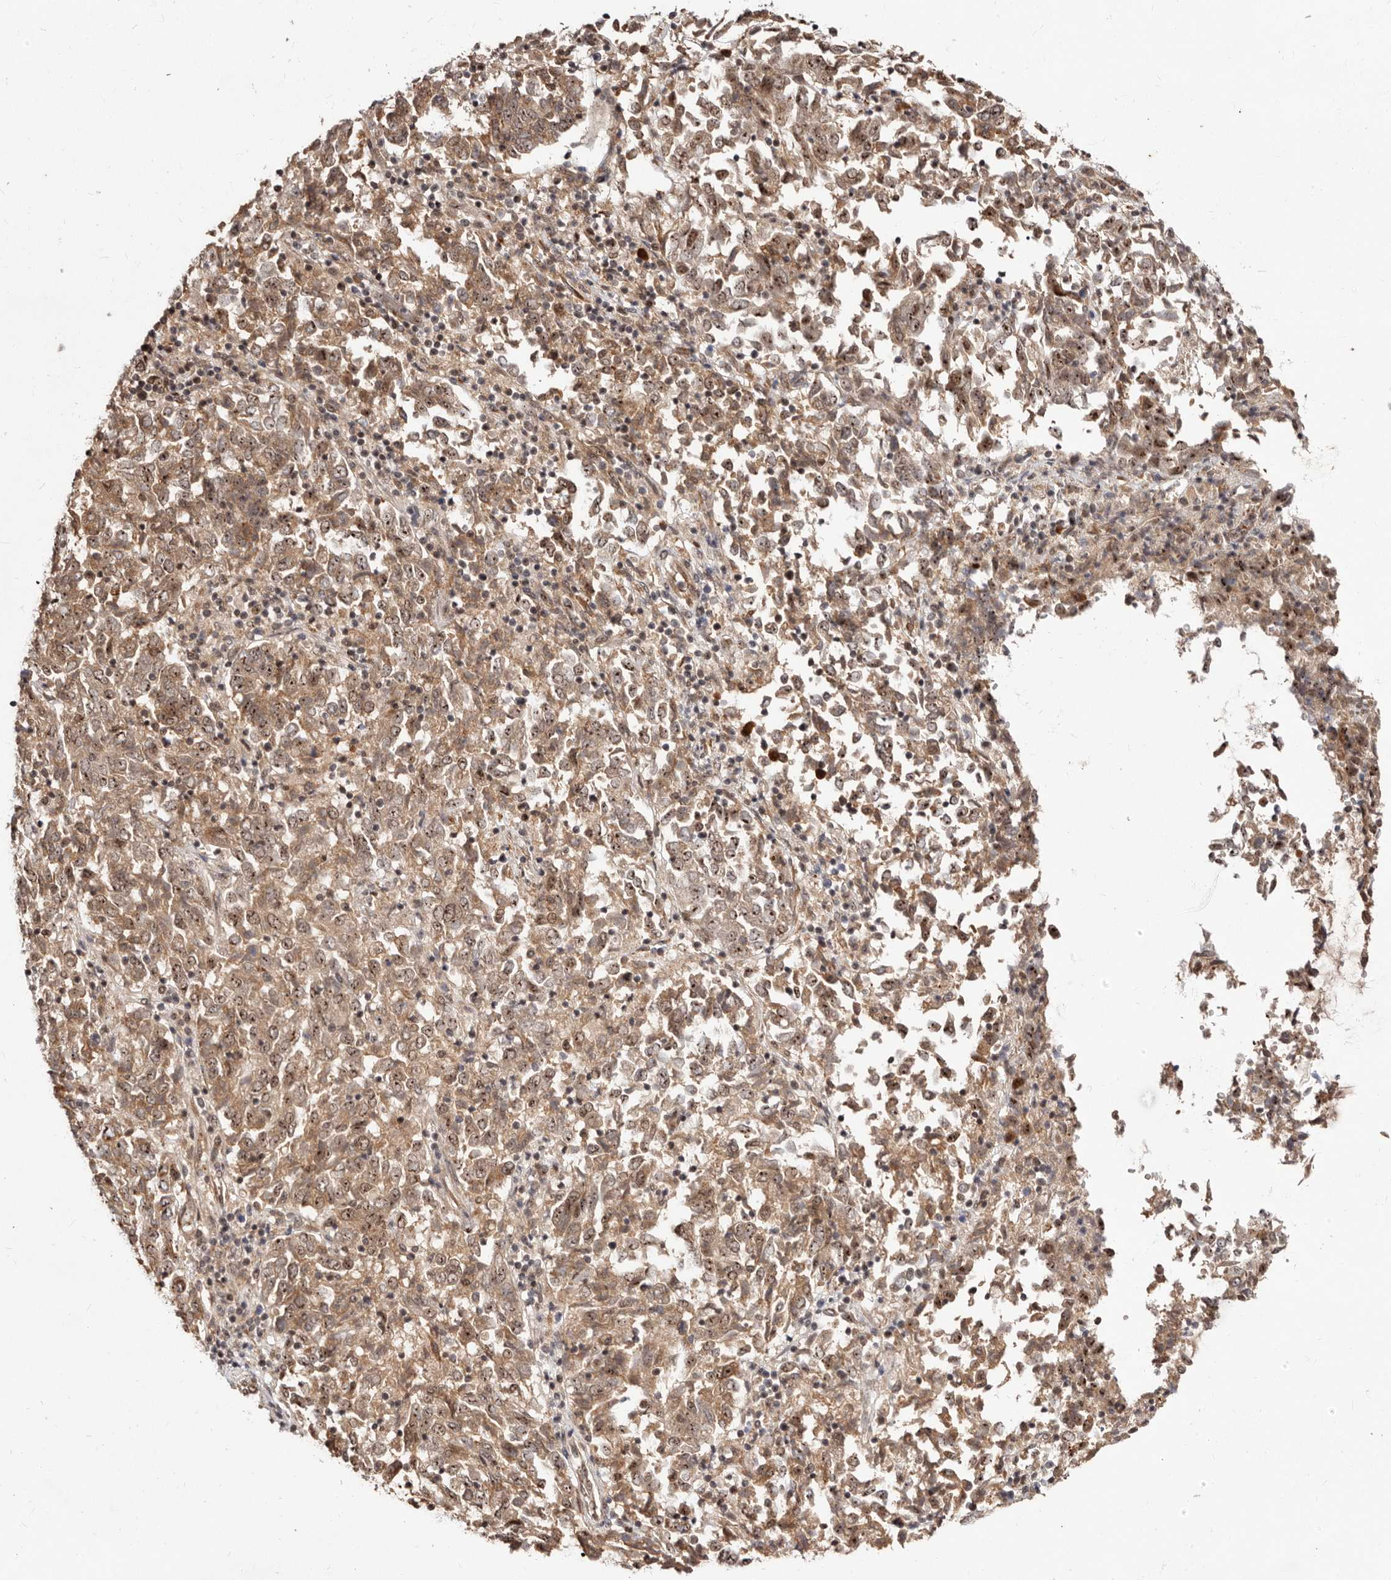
{"staining": {"intensity": "moderate", "quantity": ">75%", "location": "cytoplasmic/membranous,nuclear"}, "tissue": "endometrial cancer", "cell_type": "Tumor cells", "image_type": "cancer", "snomed": [{"axis": "morphology", "description": "Adenocarcinoma, NOS"}, {"axis": "topography", "description": "Endometrium"}], "caption": "Immunohistochemistry (IHC) photomicrograph of neoplastic tissue: endometrial adenocarcinoma stained using immunohistochemistry reveals medium levels of moderate protein expression localized specifically in the cytoplasmic/membranous and nuclear of tumor cells, appearing as a cytoplasmic/membranous and nuclear brown color.", "gene": "APOL6", "patient": {"sex": "female", "age": 80}}